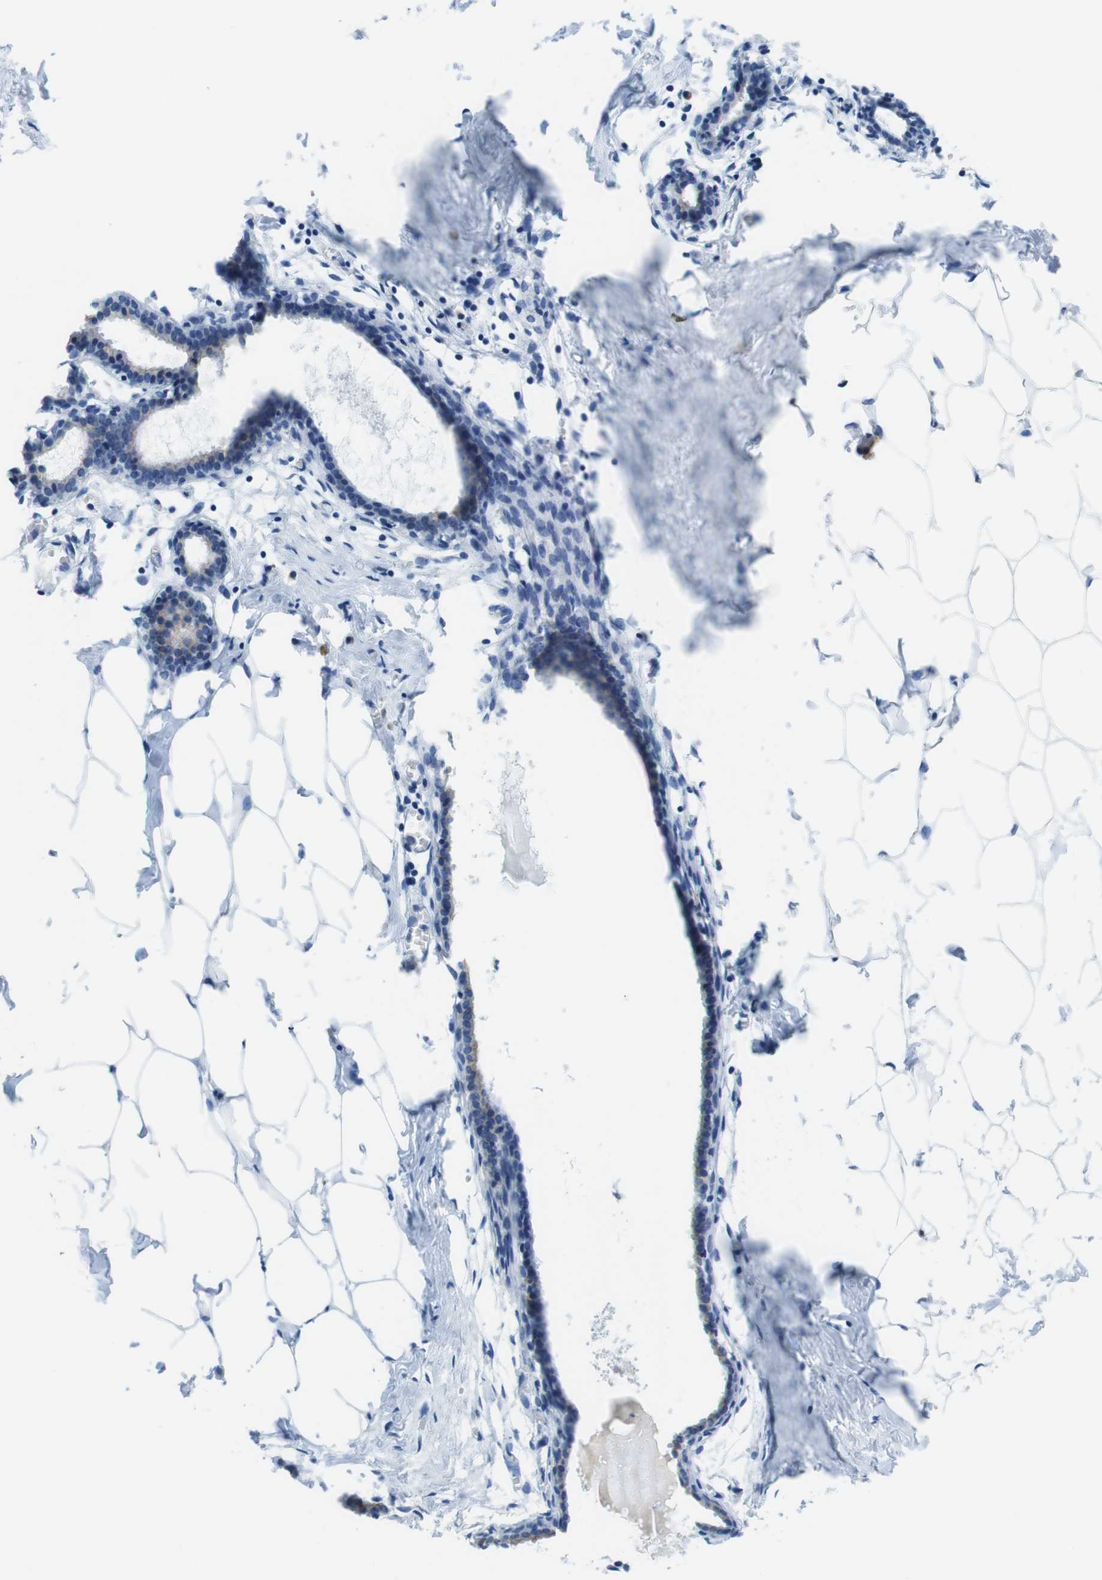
{"staining": {"intensity": "negative", "quantity": "none", "location": "none"}, "tissue": "breast", "cell_type": "Adipocytes", "image_type": "normal", "snomed": [{"axis": "morphology", "description": "Normal tissue, NOS"}, {"axis": "topography", "description": "Breast"}], "caption": "A histopathology image of breast stained for a protein displays no brown staining in adipocytes. (Brightfield microscopy of DAB (3,3'-diaminobenzidine) immunohistochemistry (IHC) at high magnification).", "gene": "CLMN", "patient": {"sex": "female", "age": 27}}